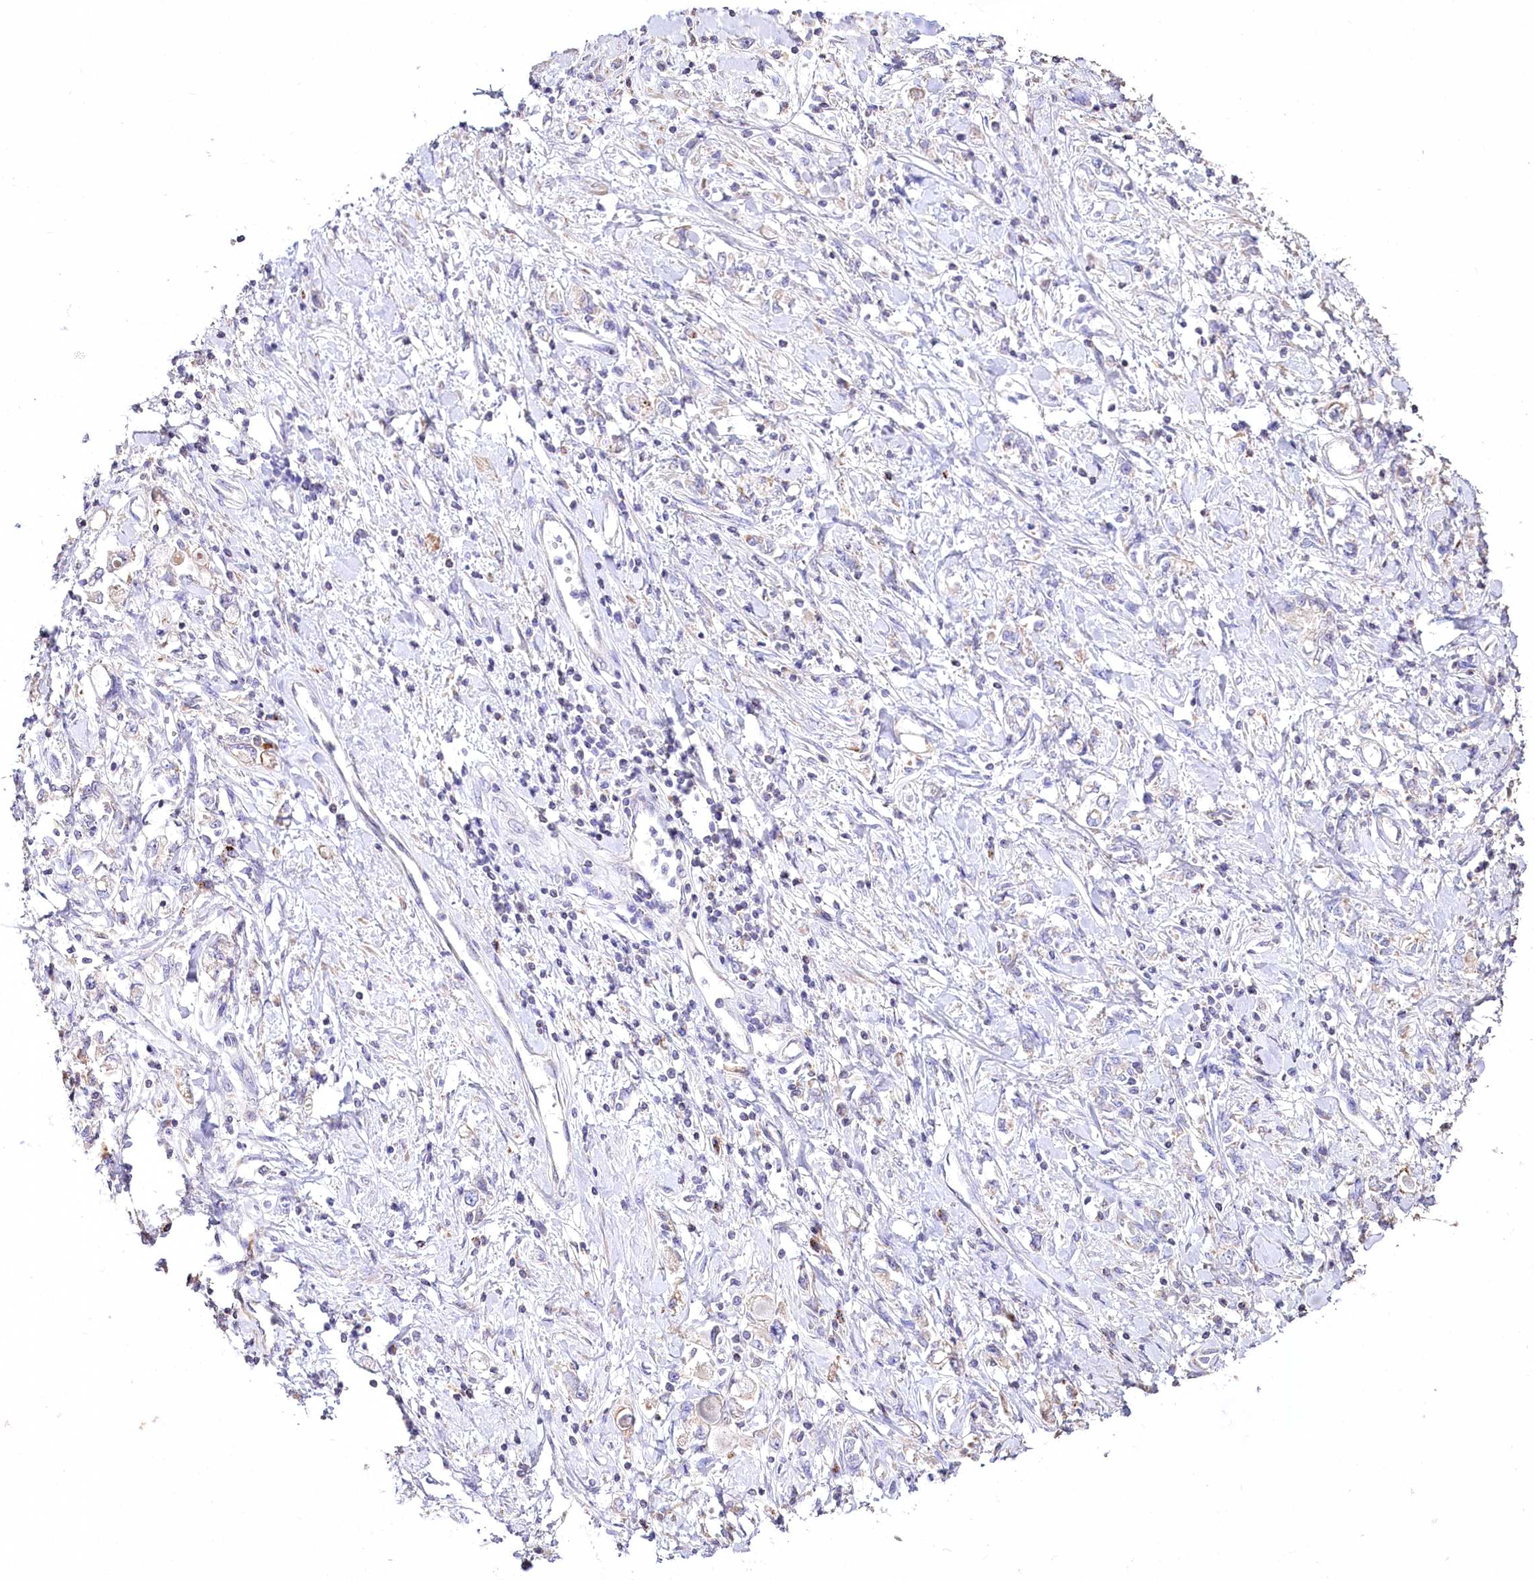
{"staining": {"intensity": "negative", "quantity": "none", "location": "none"}, "tissue": "stomach cancer", "cell_type": "Tumor cells", "image_type": "cancer", "snomed": [{"axis": "morphology", "description": "Adenocarcinoma, NOS"}, {"axis": "topography", "description": "Stomach"}], "caption": "This is a histopathology image of immunohistochemistry staining of stomach adenocarcinoma, which shows no positivity in tumor cells.", "gene": "PTER", "patient": {"sex": "female", "age": 76}}